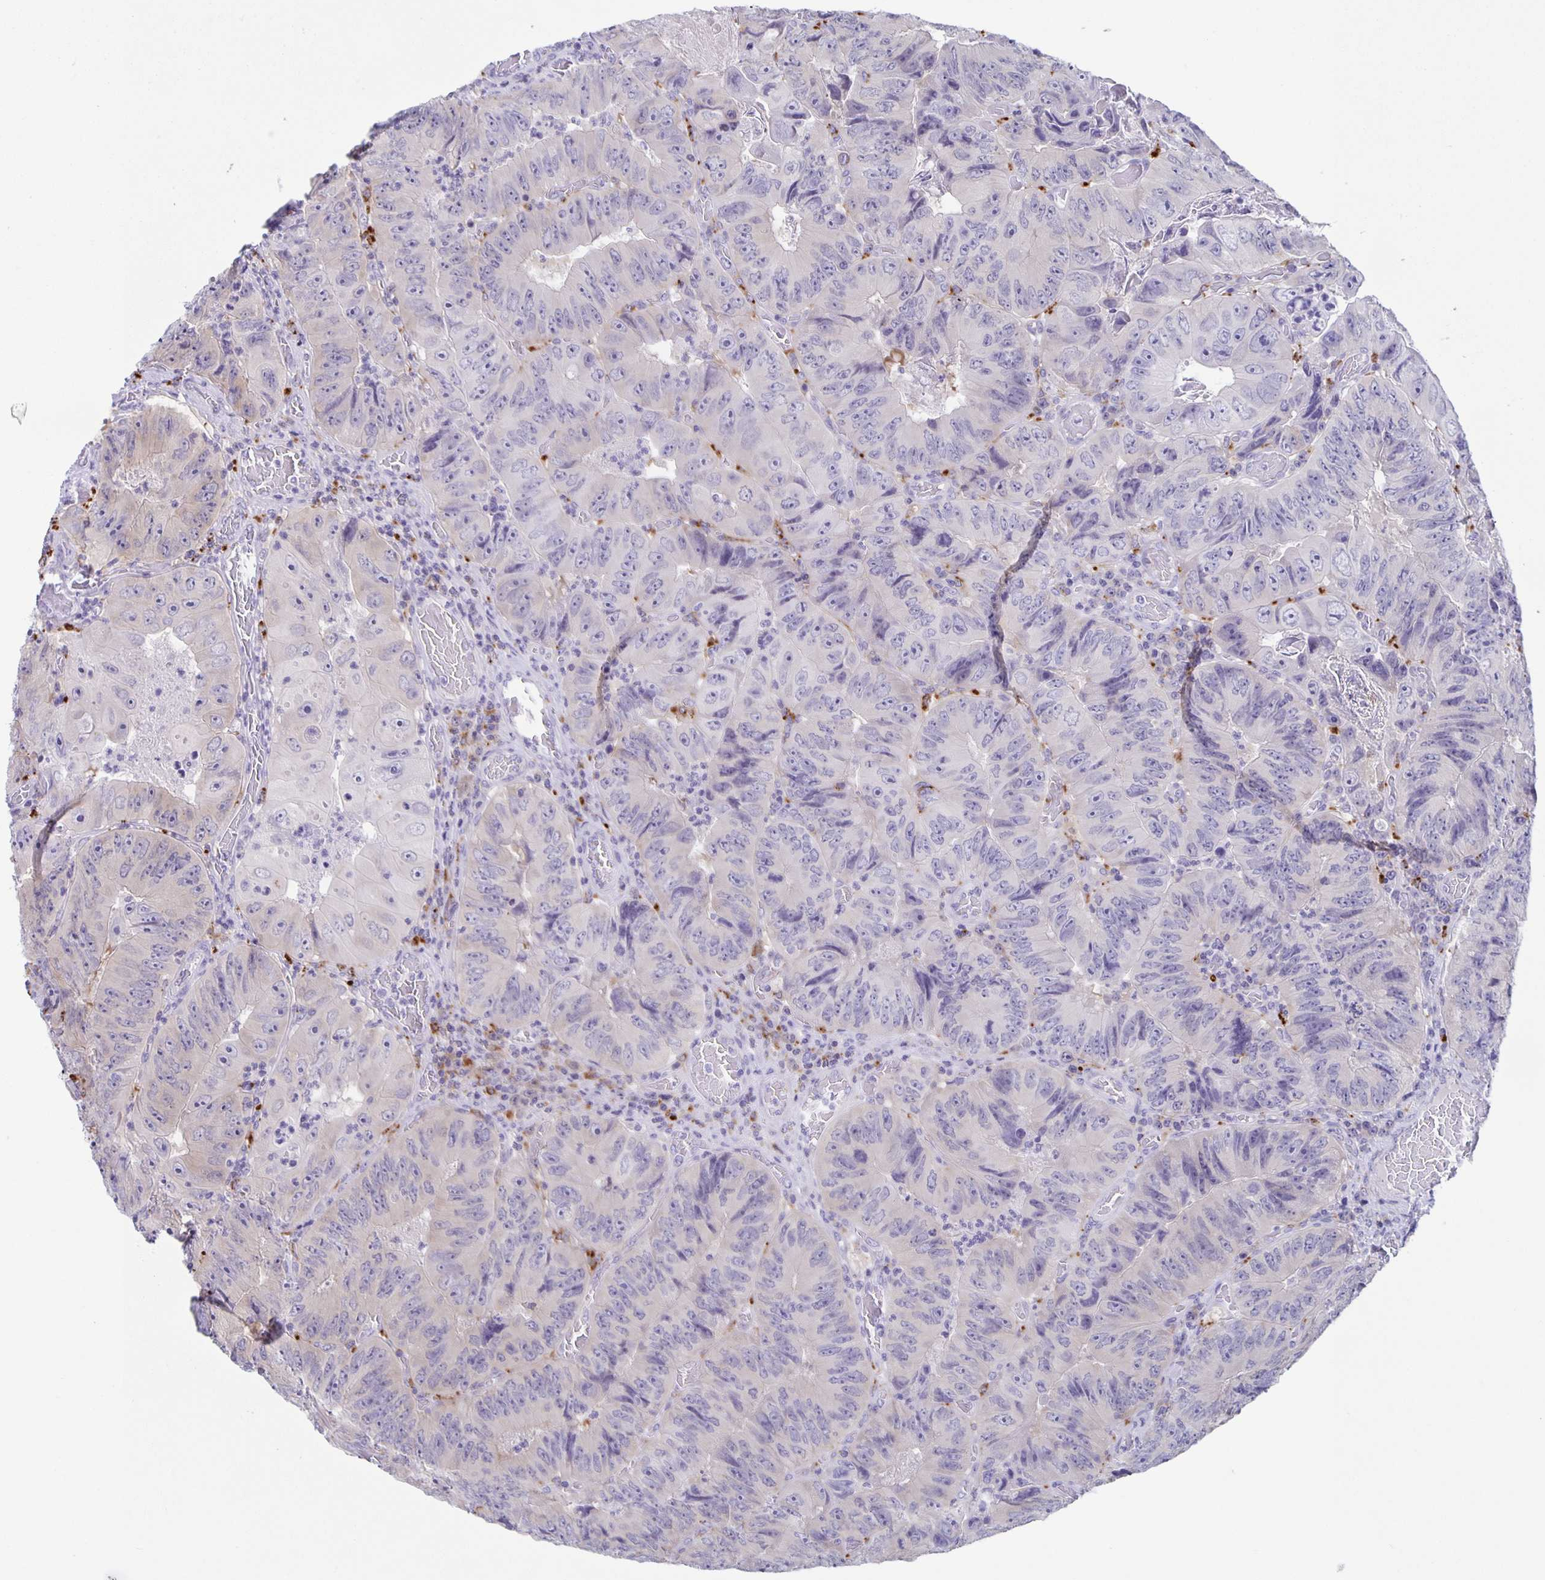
{"staining": {"intensity": "negative", "quantity": "none", "location": "none"}, "tissue": "colorectal cancer", "cell_type": "Tumor cells", "image_type": "cancer", "snomed": [{"axis": "morphology", "description": "Adenocarcinoma, NOS"}, {"axis": "topography", "description": "Colon"}], "caption": "DAB (3,3'-diaminobenzidine) immunohistochemical staining of colorectal cancer (adenocarcinoma) reveals no significant expression in tumor cells.", "gene": "LIPA", "patient": {"sex": "female", "age": 84}}